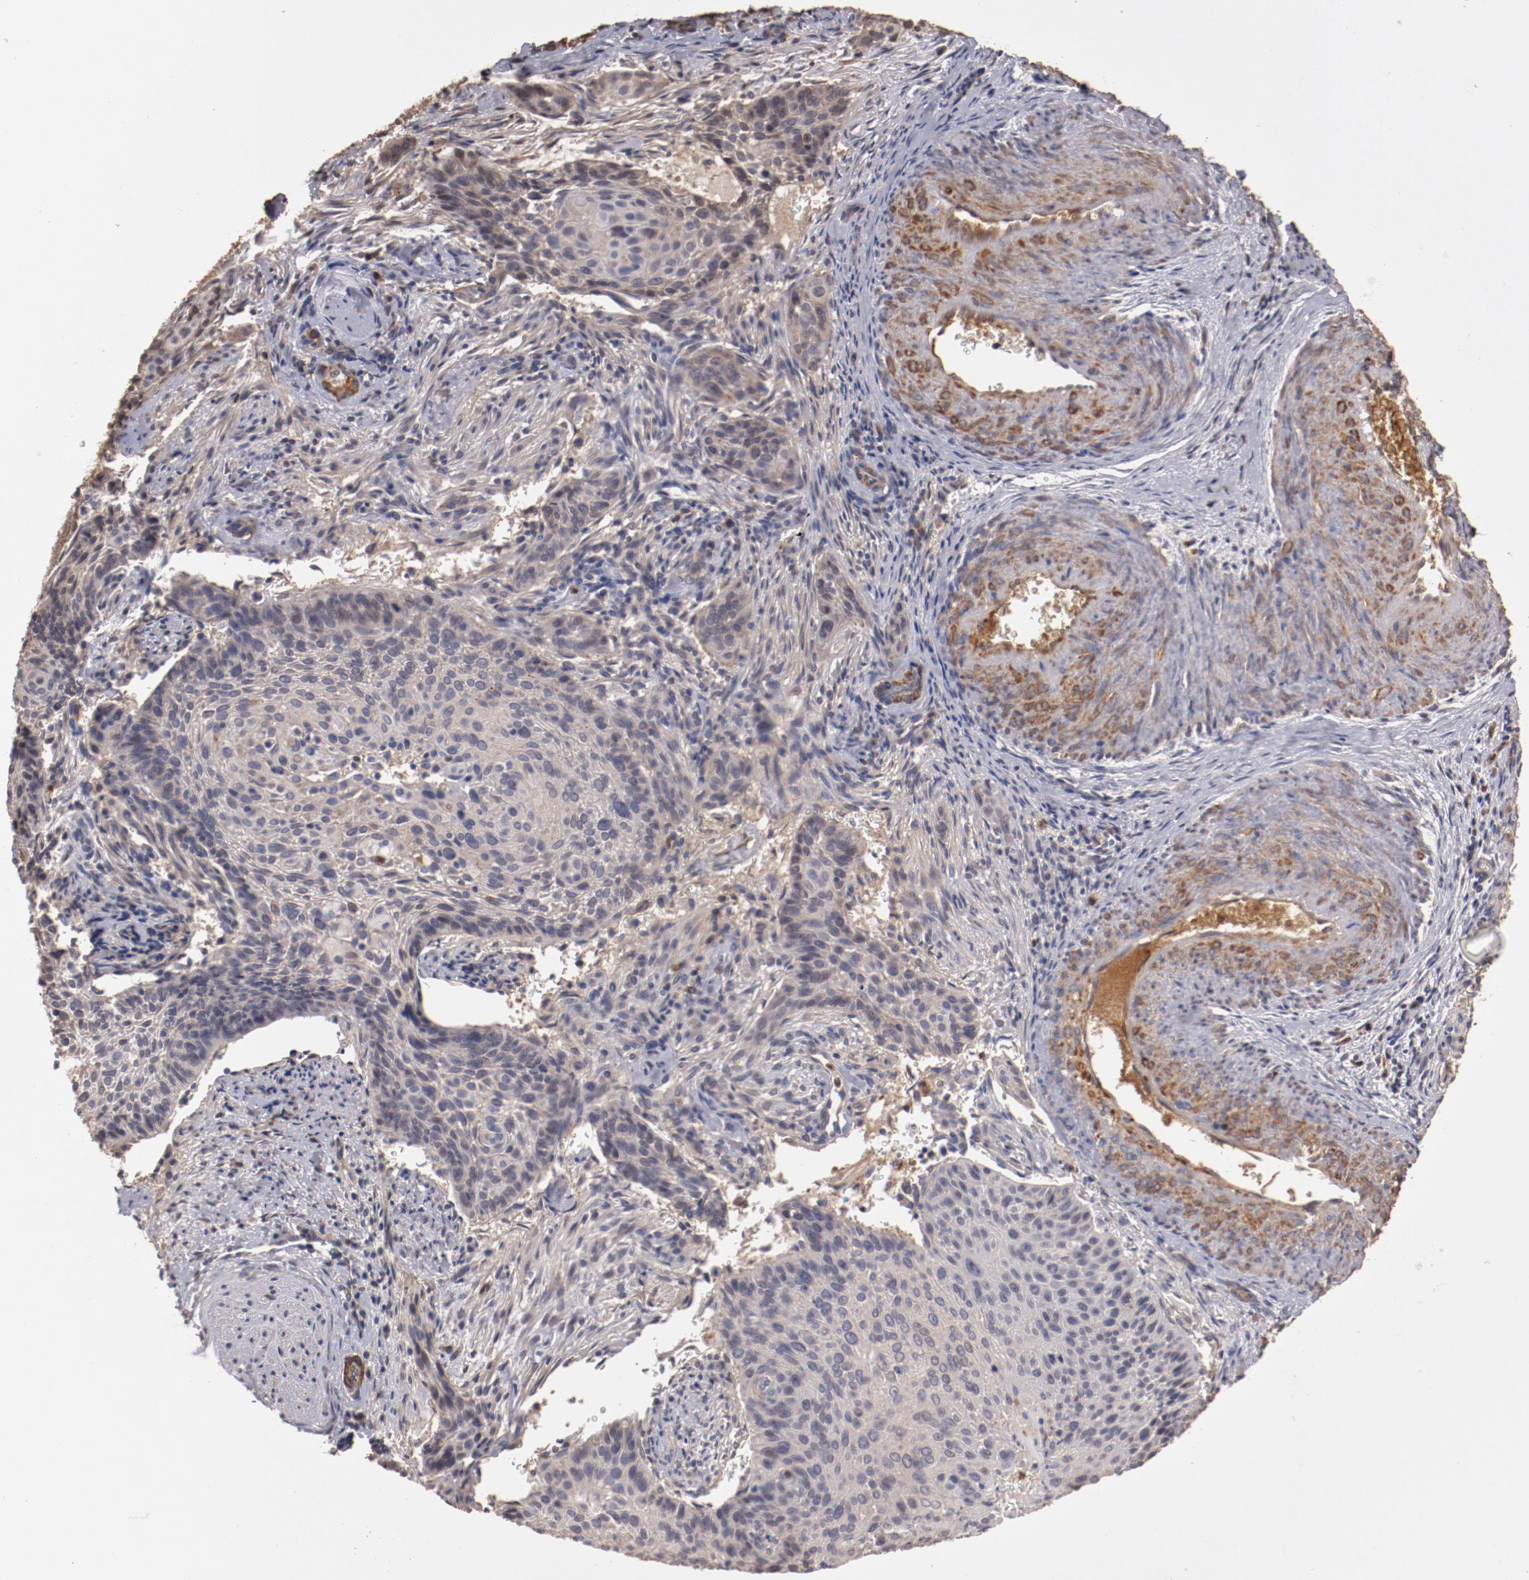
{"staining": {"intensity": "weak", "quantity": "25%-75%", "location": "cytoplasmic/membranous"}, "tissue": "cervical cancer", "cell_type": "Tumor cells", "image_type": "cancer", "snomed": [{"axis": "morphology", "description": "Squamous cell carcinoma, NOS"}, {"axis": "topography", "description": "Cervix"}], "caption": "Weak cytoplasmic/membranous positivity is appreciated in approximately 25%-75% of tumor cells in cervical cancer.", "gene": "SERPINA7", "patient": {"sex": "female", "age": 33}}